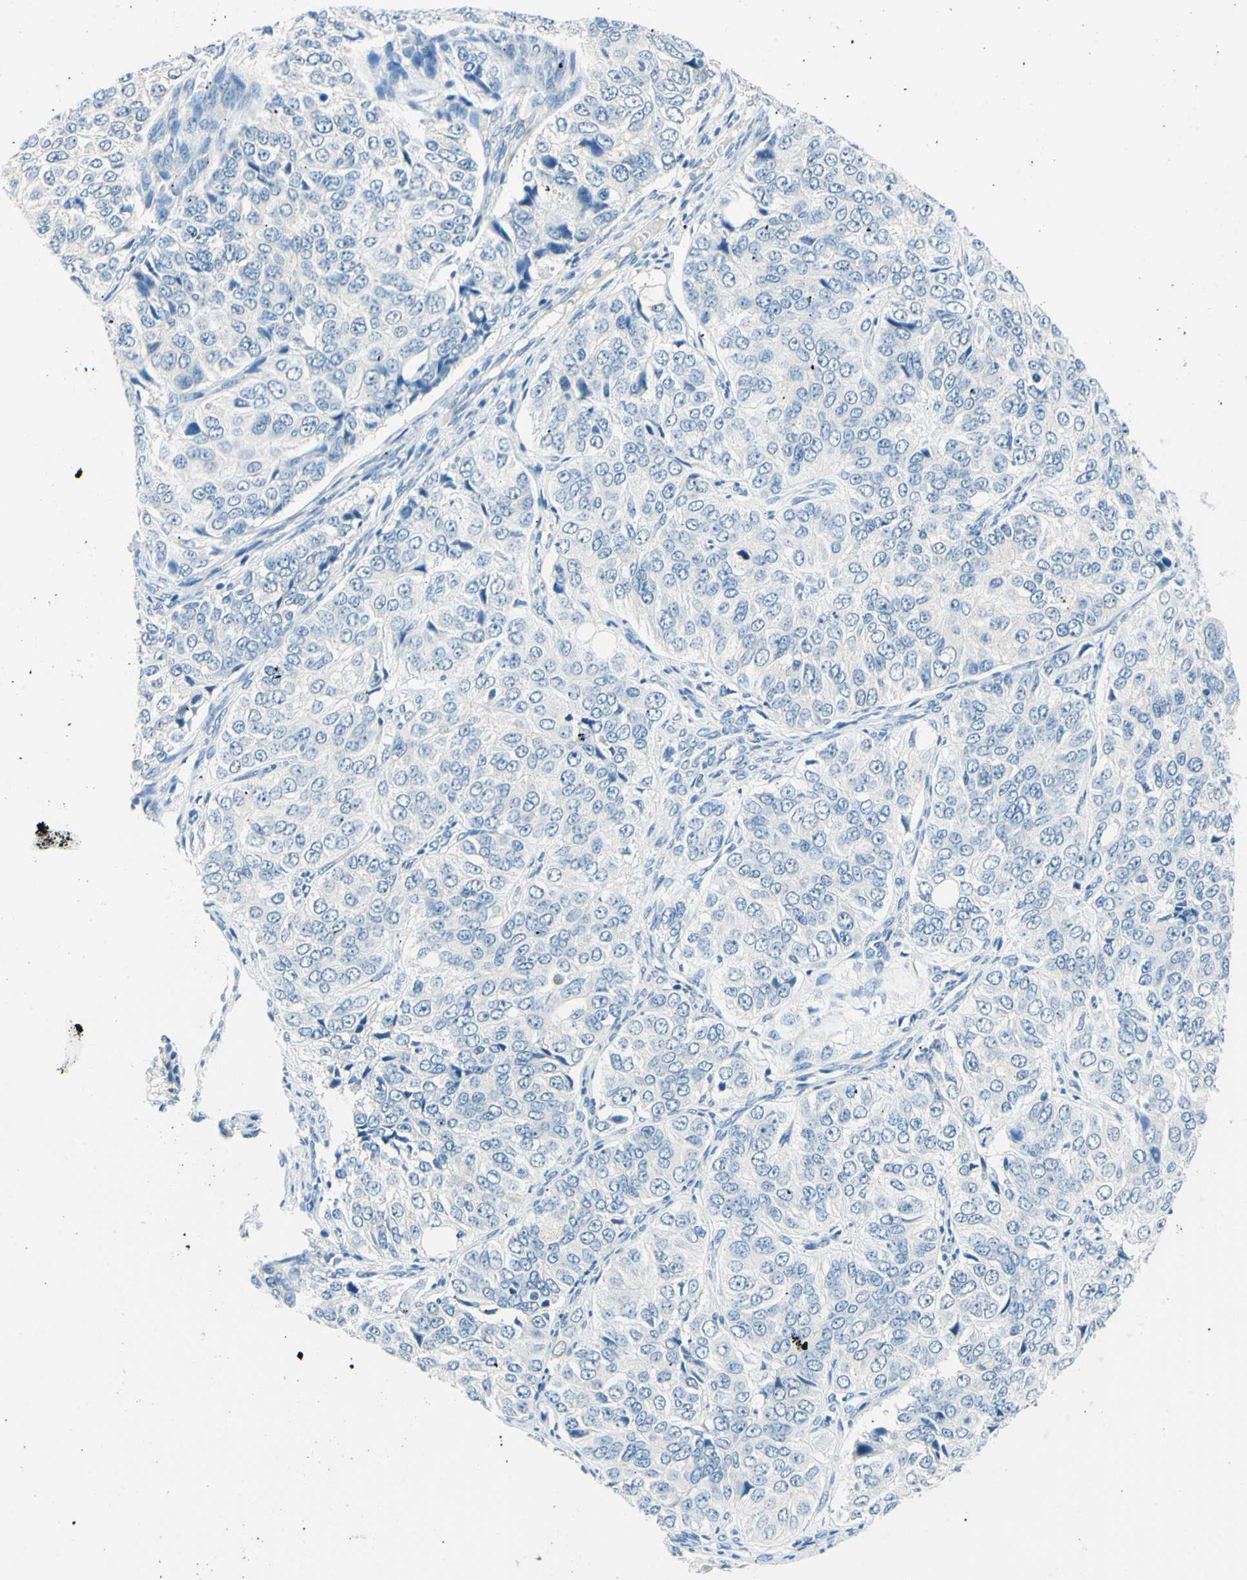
{"staining": {"intensity": "negative", "quantity": "none", "location": "none"}, "tissue": "ovarian cancer", "cell_type": "Tumor cells", "image_type": "cancer", "snomed": [{"axis": "morphology", "description": "Carcinoma, endometroid"}, {"axis": "topography", "description": "Ovary"}], "caption": "Immunohistochemical staining of human ovarian cancer (endometroid carcinoma) shows no significant staining in tumor cells. Nuclei are stained in blue.", "gene": "PASD1", "patient": {"sex": "female", "age": 51}}